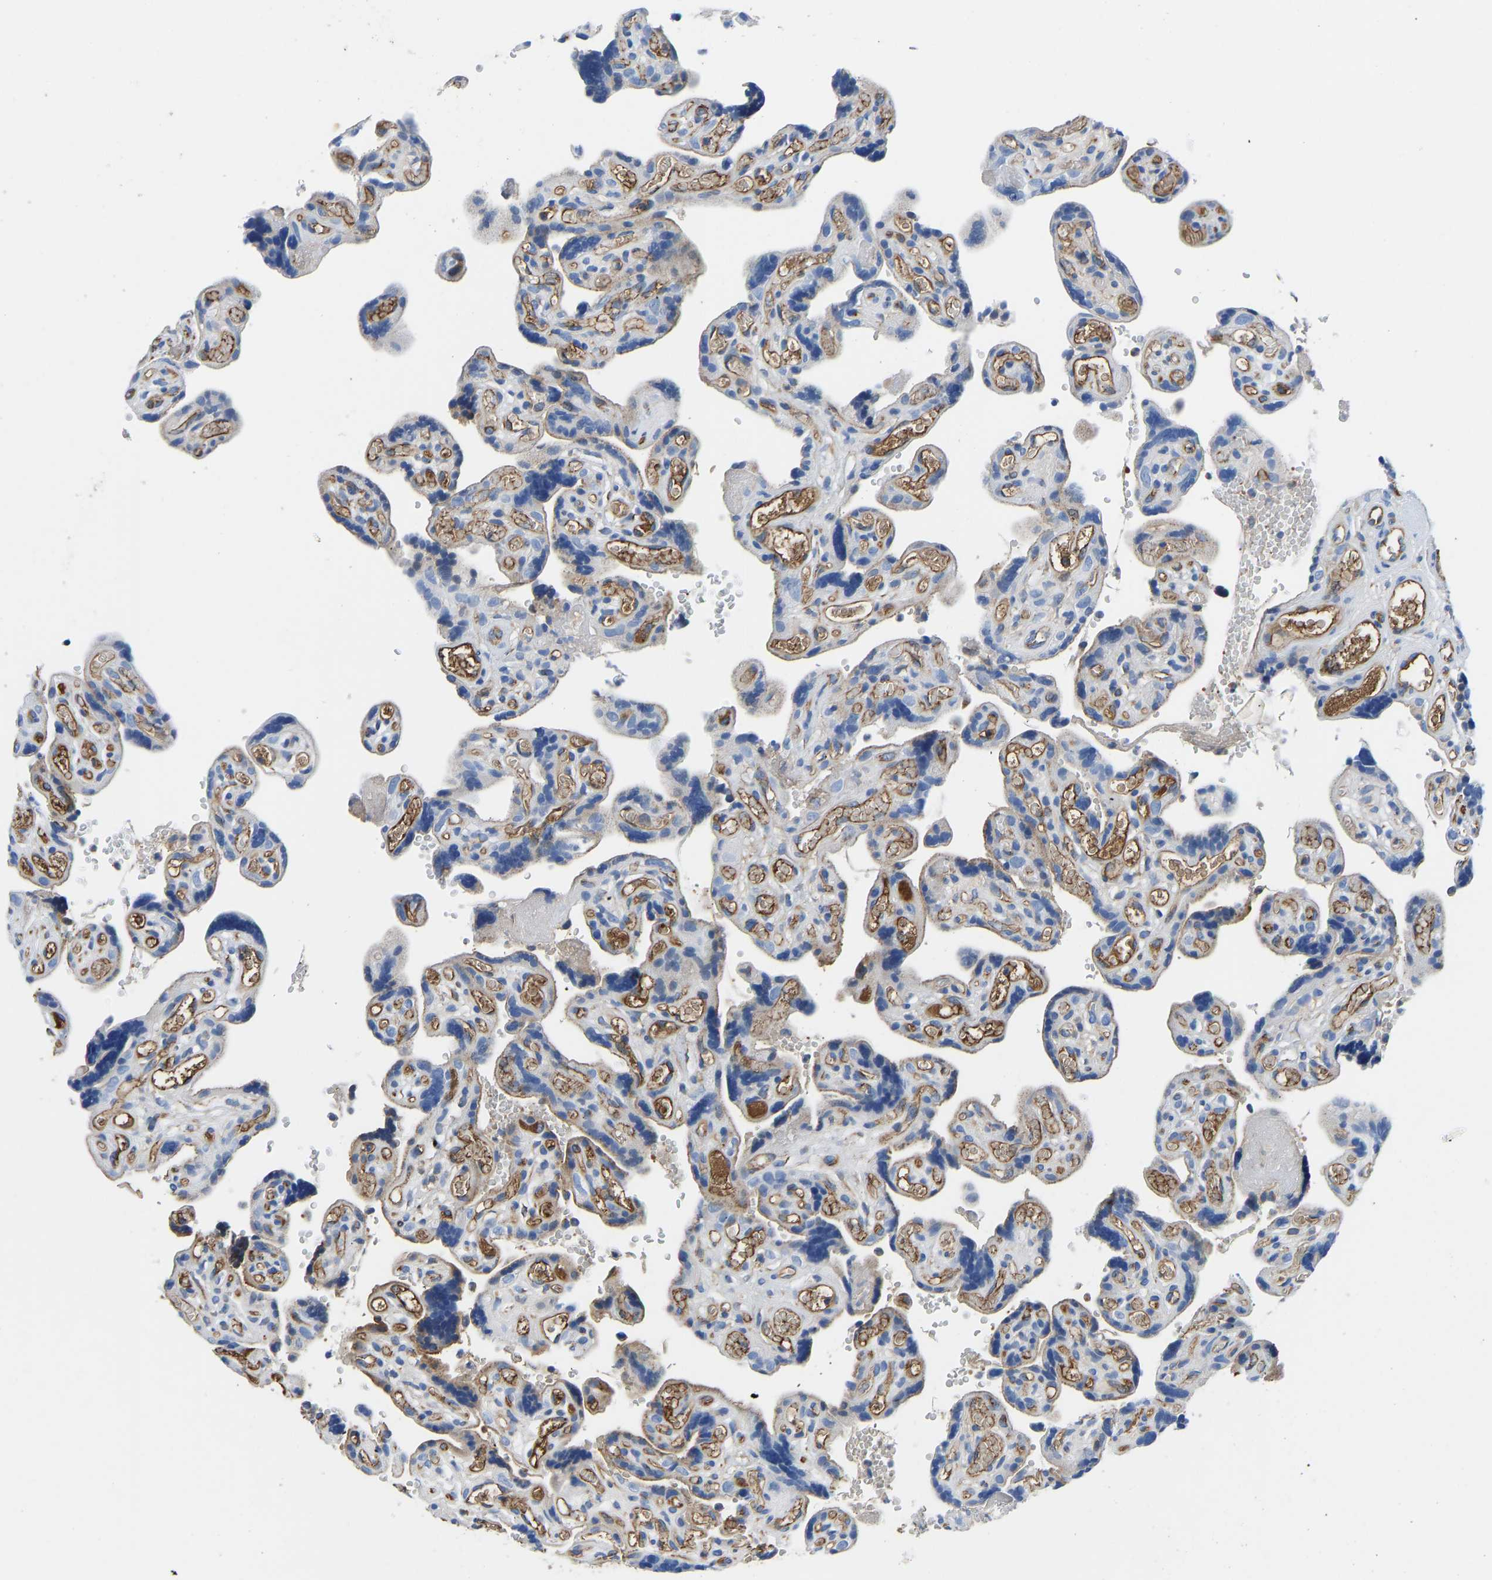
{"staining": {"intensity": "moderate", "quantity": "25%-75%", "location": "cytoplasmic/membranous"}, "tissue": "placenta", "cell_type": "Decidual cells", "image_type": "normal", "snomed": [{"axis": "morphology", "description": "Normal tissue, NOS"}, {"axis": "topography", "description": "Placenta"}], "caption": "IHC (DAB (3,3'-diaminobenzidine)) staining of benign human placenta demonstrates moderate cytoplasmic/membranous protein expression in about 25%-75% of decidual cells. The staining is performed using DAB (3,3'-diaminobenzidine) brown chromogen to label protein expression. The nuclei are counter-stained blue using hematoxylin.", "gene": "HSPG2", "patient": {"sex": "female", "age": 30}}